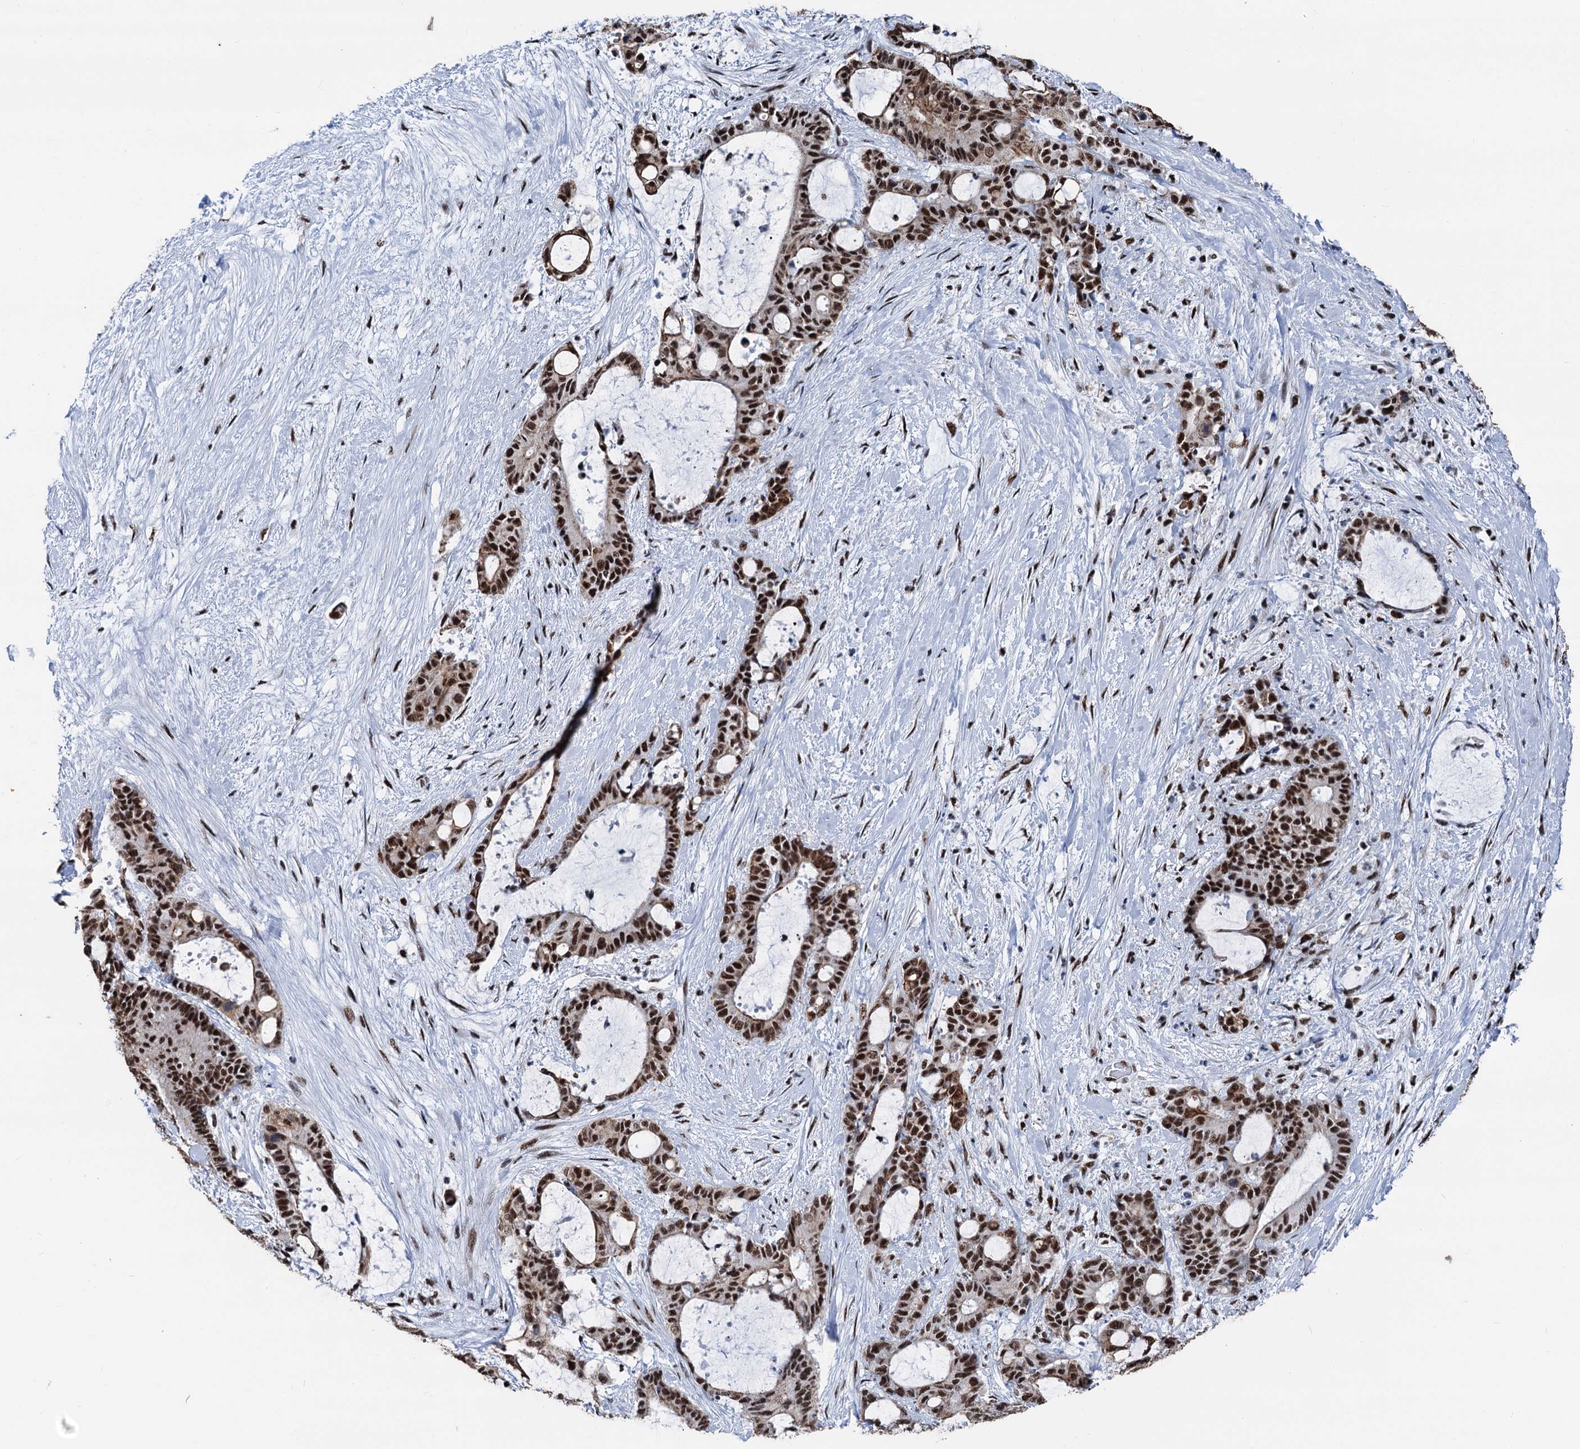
{"staining": {"intensity": "strong", "quantity": ">75%", "location": "nuclear"}, "tissue": "liver cancer", "cell_type": "Tumor cells", "image_type": "cancer", "snomed": [{"axis": "morphology", "description": "Normal tissue, NOS"}, {"axis": "morphology", "description": "Cholangiocarcinoma"}, {"axis": "topography", "description": "Liver"}, {"axis": "topography", "description": "Peripheral nerve tissue"}], "caption": "The immunohistochemical stain highlights strong nuclear expression in tumor cells of liver cancer tissue.", "gene": "DDX23", "patient": {"sex": "female", "age": 73}}